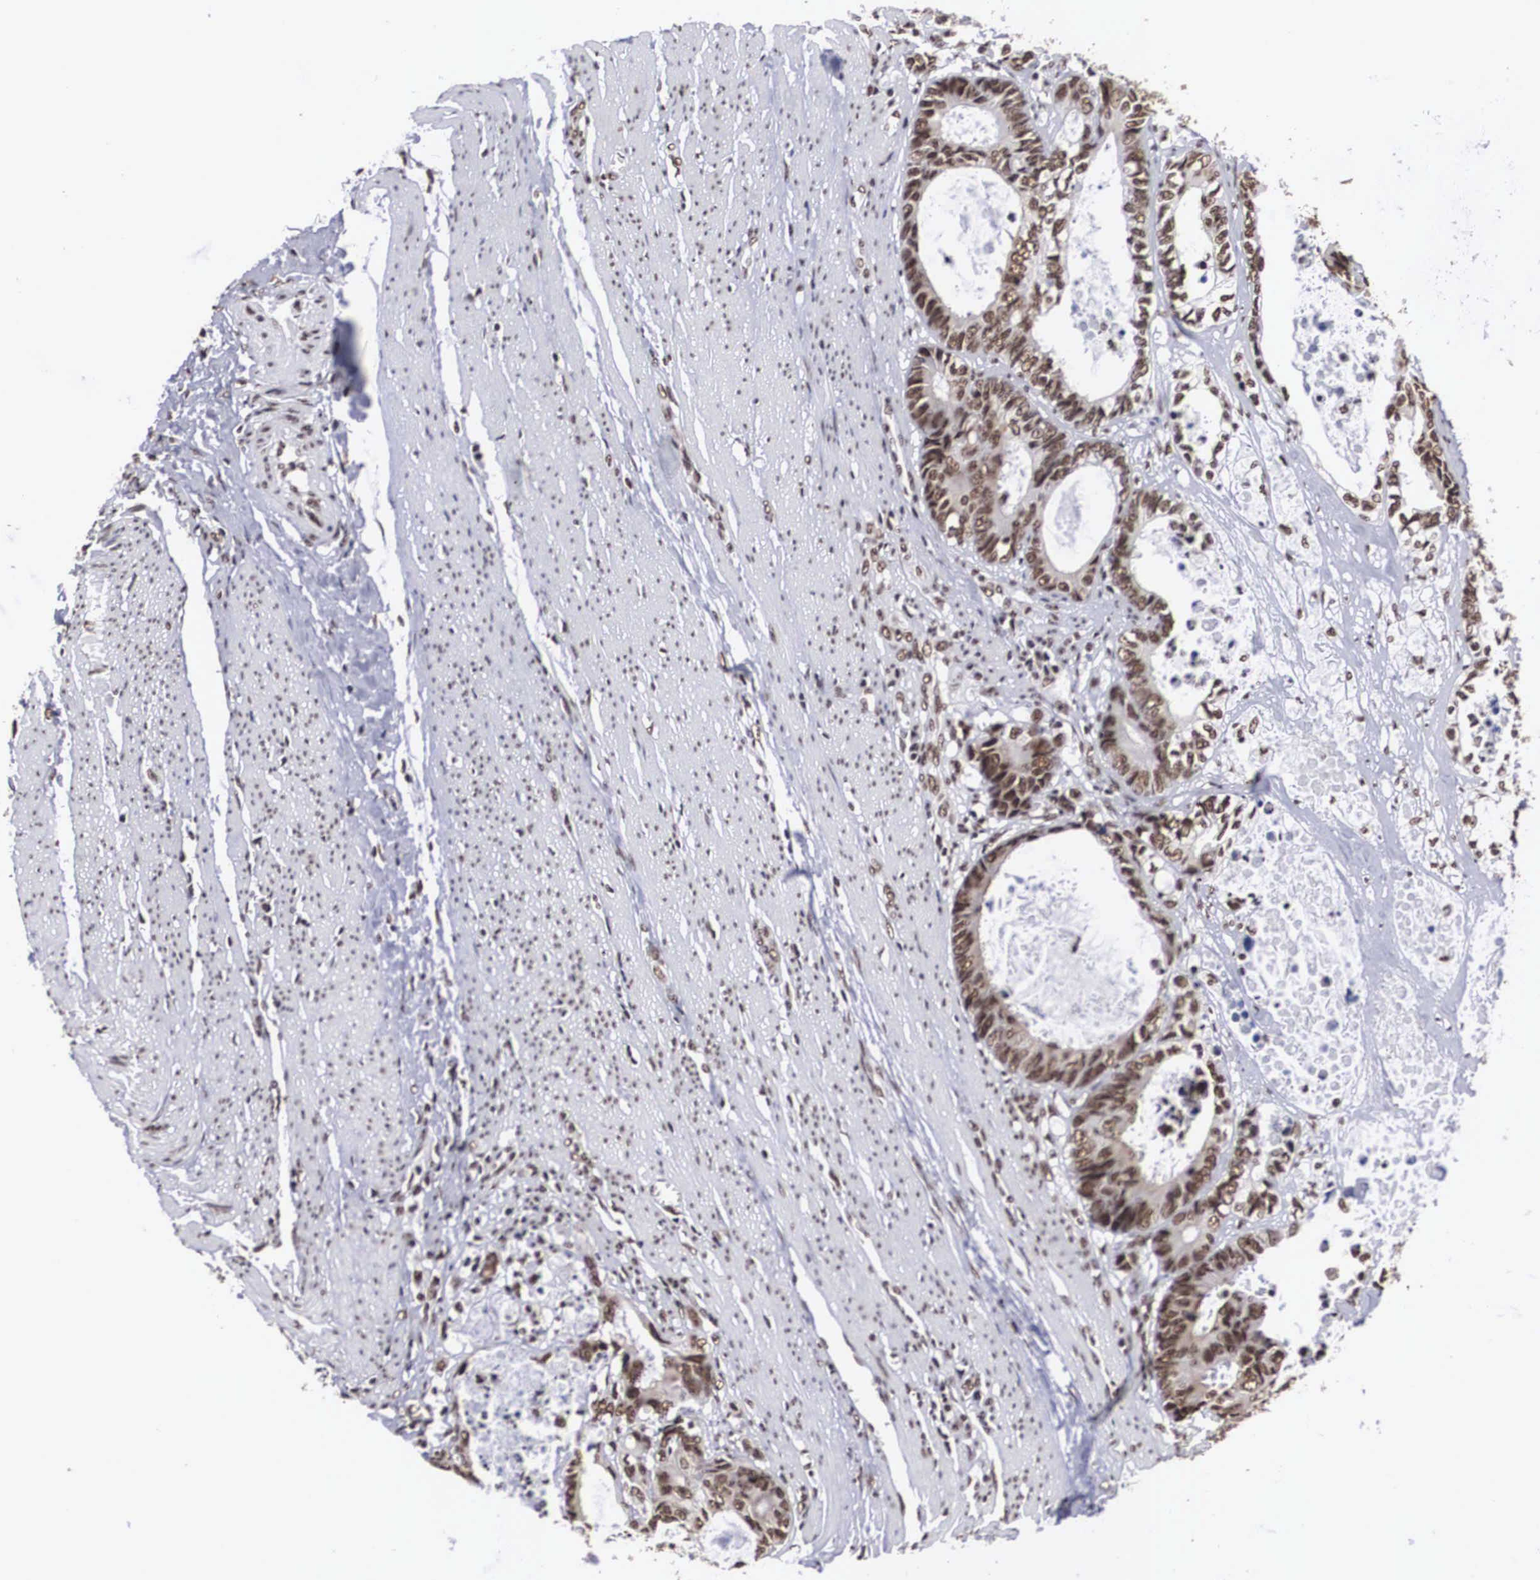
{"staining": {"intensity": "moderate", "quantity": ">75%", "location": "nuclear"}, "tissue": "colorectal cancer", "cell_type": "Tumor cells", "image_type": "cancer", "snomed": [{"axis": "morphology", "description": "Adenocarcinoma, NOS"}, {"axis": "topography", "description": "Rectum"}], "caption": "Tumor cells display moderate nuclear positivity in approximately >75% of cells in colorectal cancer.", "gene": "ACIN1", "patient": {"sex": "female", "age": 98}}